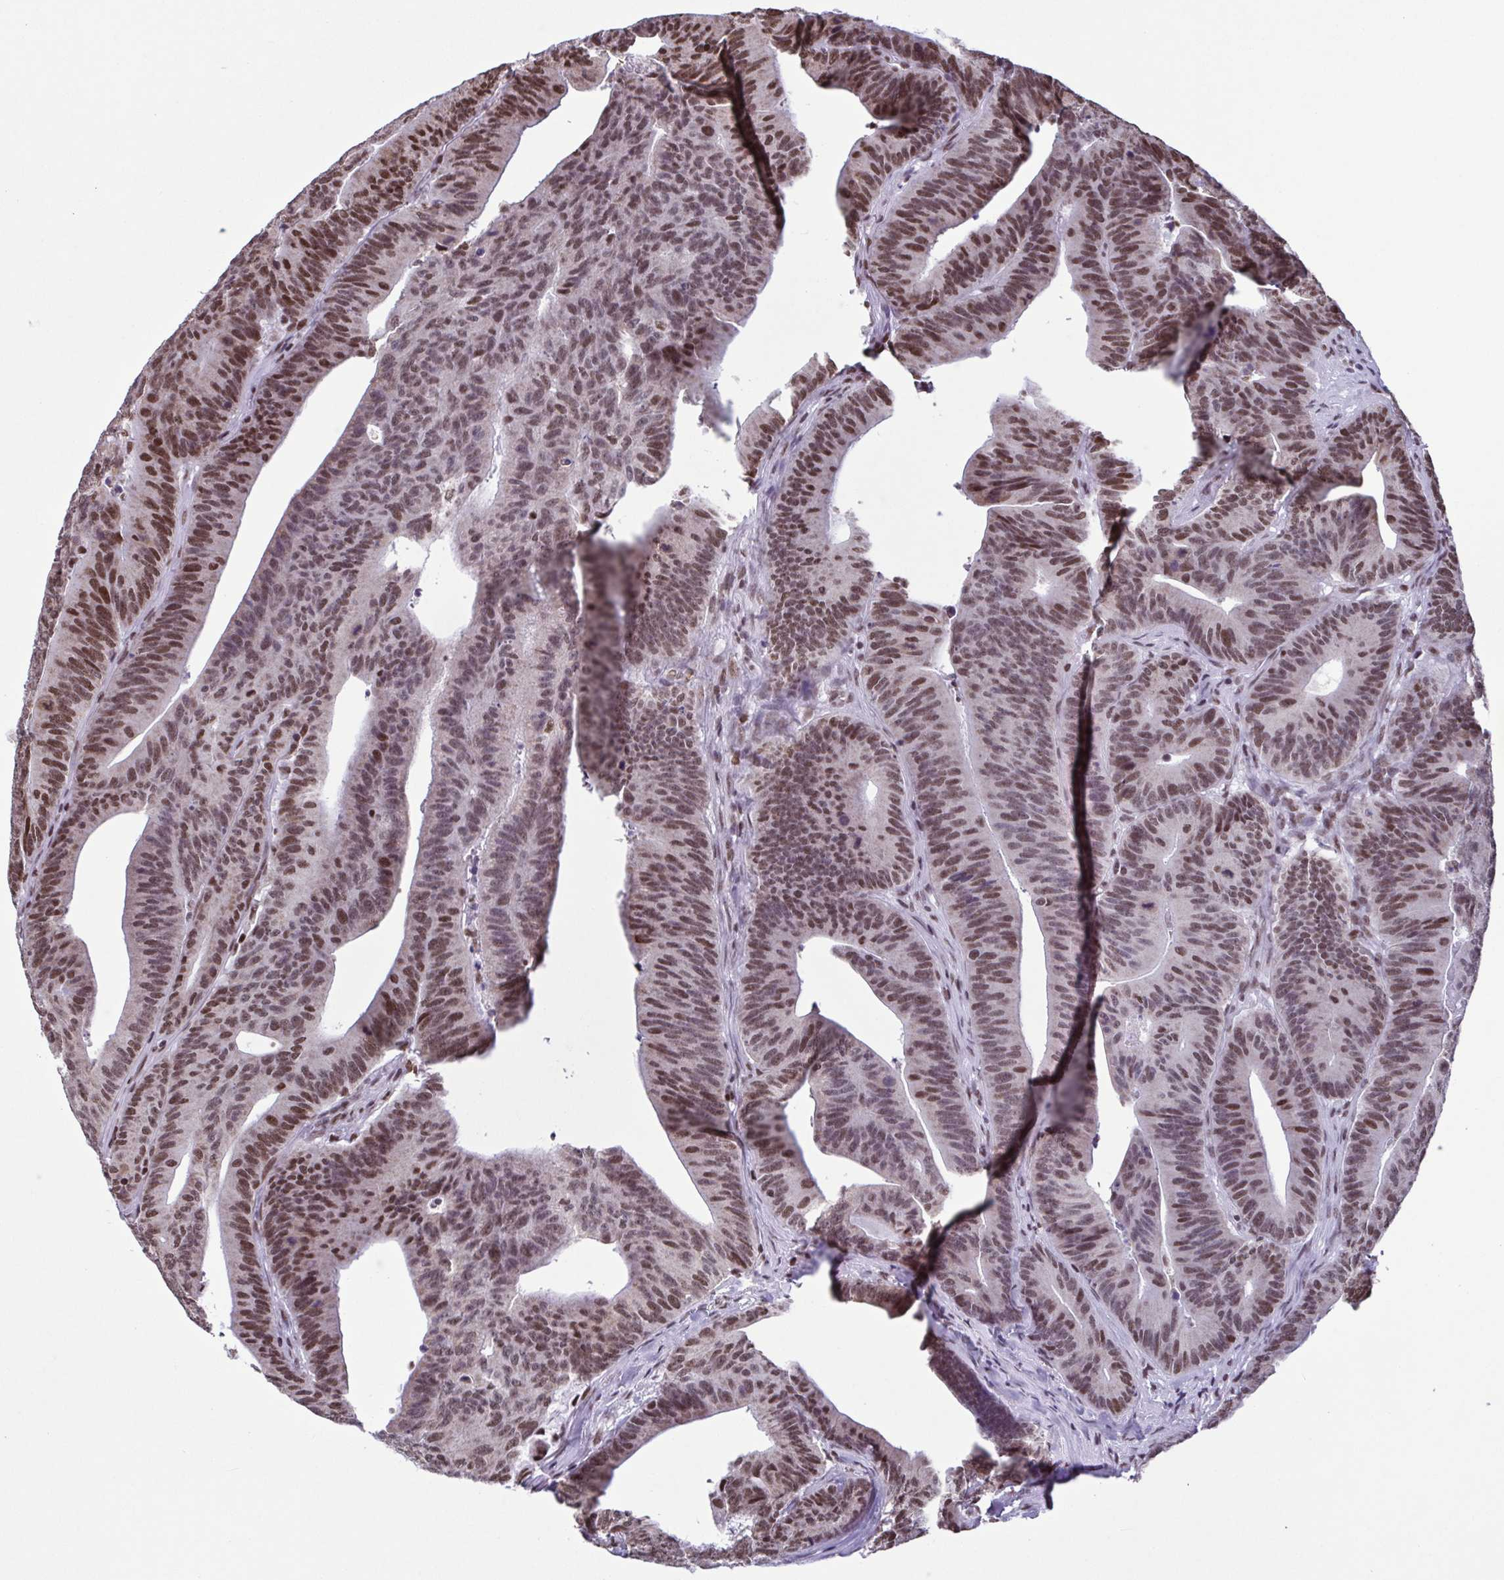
{"staining": {"intensity": "moderate", "quantity": ">75%", "location": "nuclear"}, "tissue": "colorectal cancer", "cell_type": "Tumor cells", "image_type": "cancer", "snomed": [{"axis": "morphology", "description": "Adenocarcinoma, NOS"}, {"axis": "topography", "description": "Colon"}], "caption": "Colorectal cancer tissue exhibits moderate nuclear expression in about >75% of tumor cells, visualized by immunohistochemistry.", "gene": "TIMM21", "patient": {"sex": "female", "age": 78}}